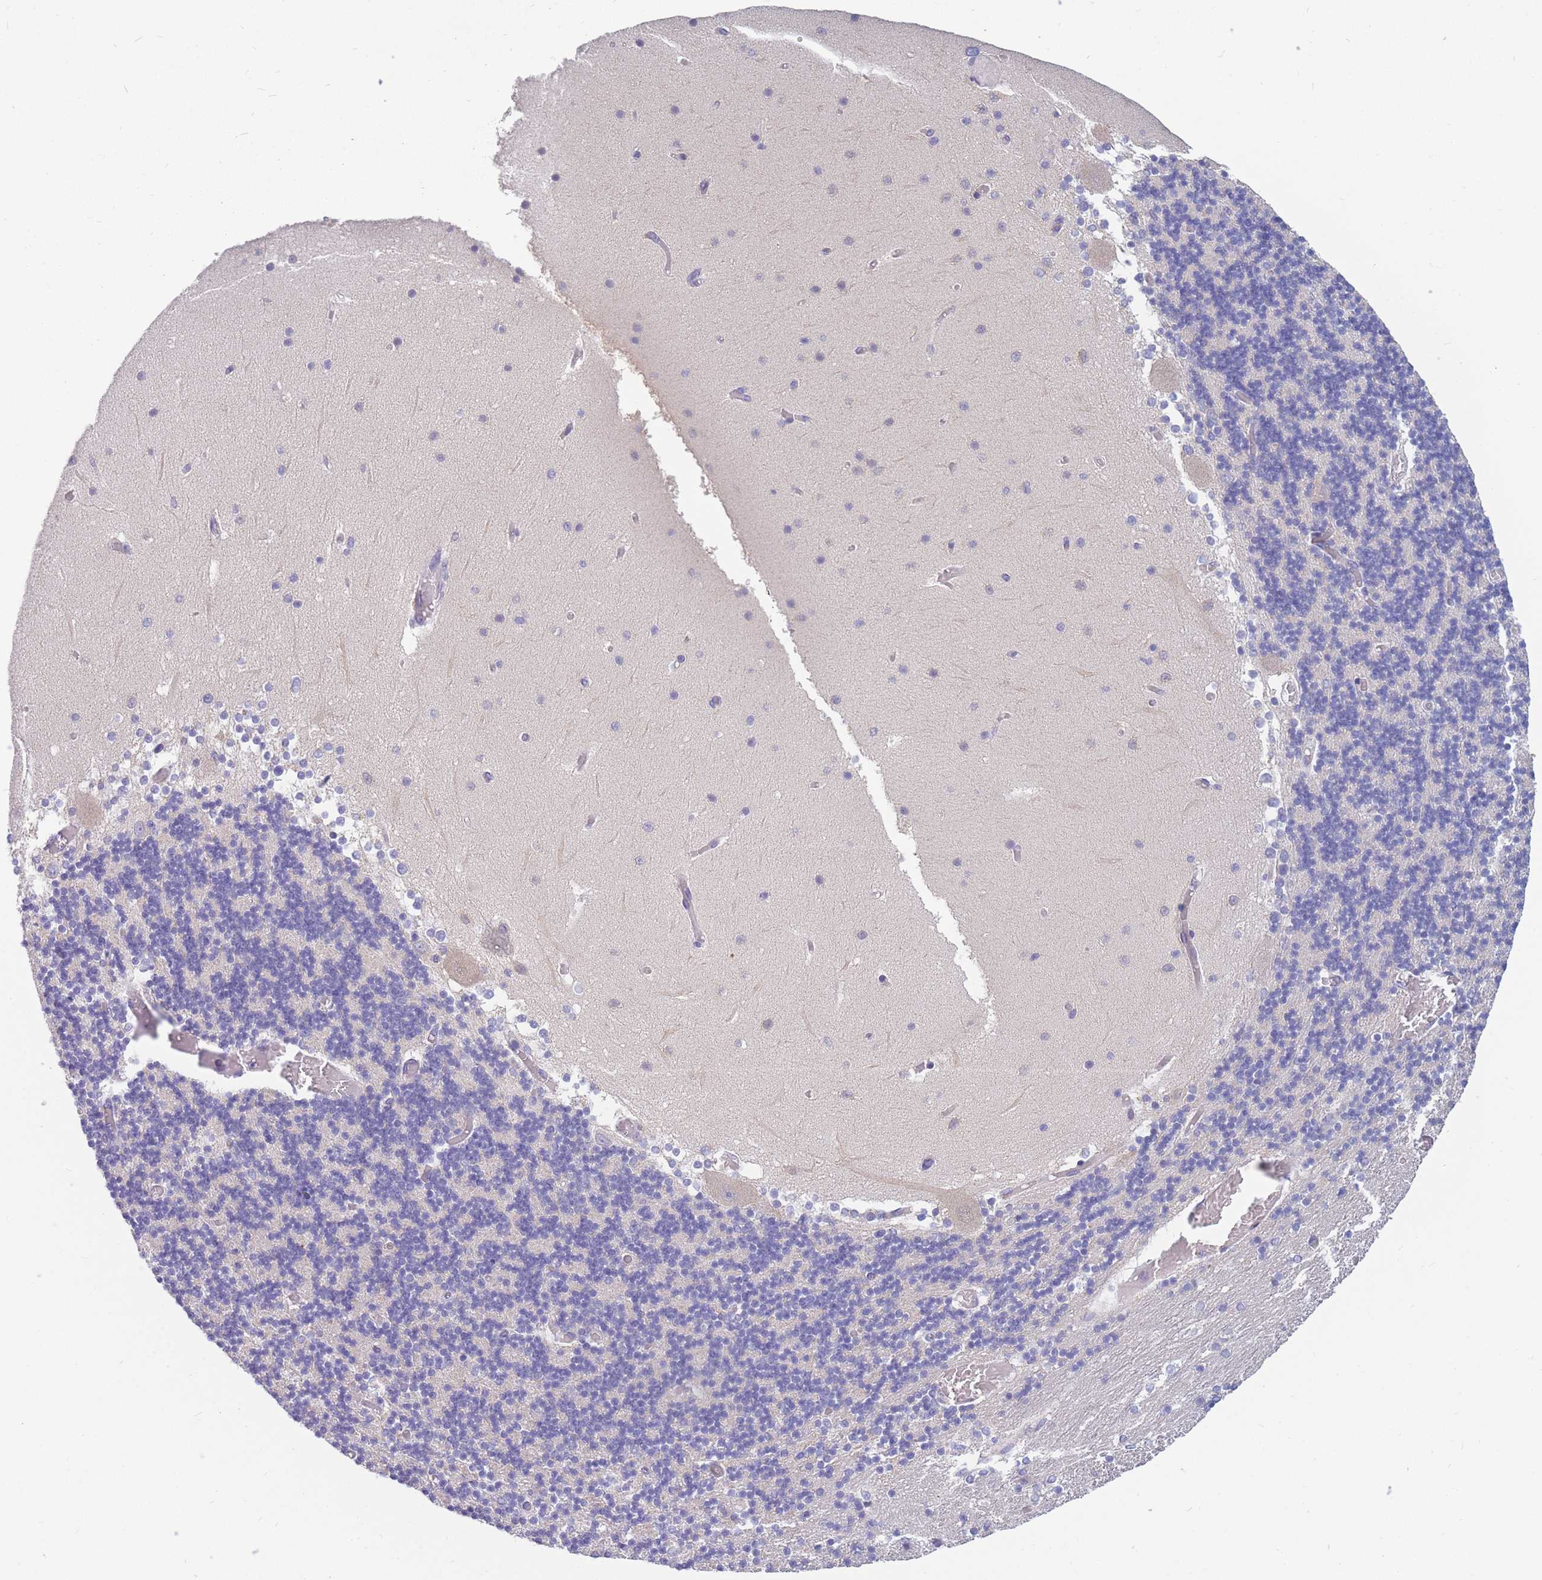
{"staining": {"intensity": "negative", "quantity": "none", "location": "none"}, "tissue": "cerebellum", "cell_type": "Cells in granular layer", "image_type": "normal", "snomed": [{"axis": "morphology", "description": "Normal tissue, NOS"}, {"axis": "topography", "description": "Cerebellum"}], "caption": "Image shows no significant protein staining in cells in granular layer of unremarkable cerebellum.", "gene": "DHRS11", "patient": {"sex": "female", "age": 28}}